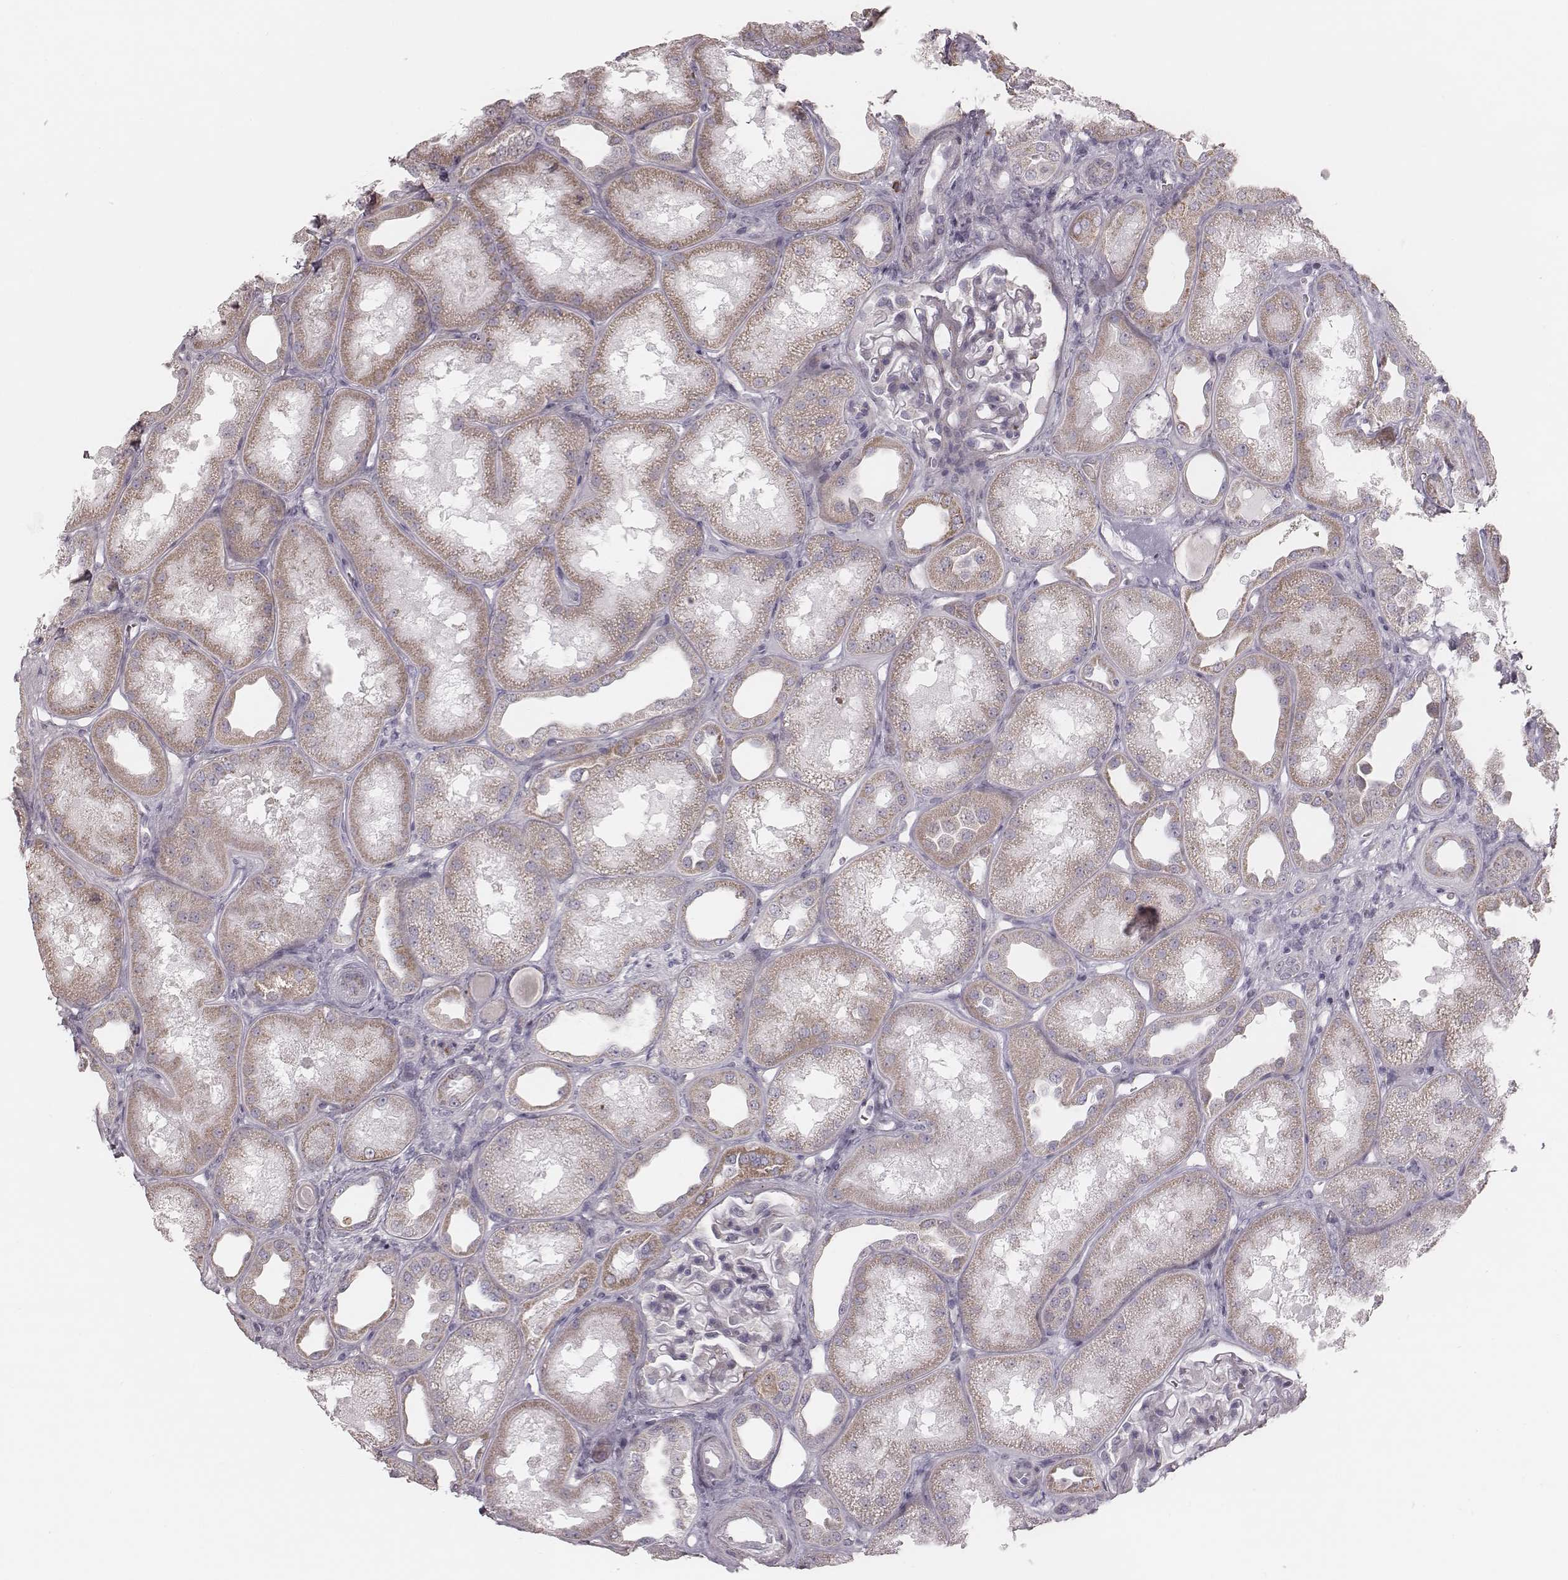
{"staining": {"intensity": "negative", "quantity": "none", "location": "none"}, "tissue": "kidney", "cell_type": "Cells in glomeruli", "image_type": "normal", "snomed": [{"axis": "morphology", "description": "Normal tissue, NOS"}, {"axis": "topography", "description": "Kidney"}], "caption": "Immunohistochemistry (IHC) micrograph of unremarkable kidney: human kidney stained with DAB (3,3'-diaminobenzidine) displays no significant protein expression in cells in glomeruli. Nuclei are stained in blue.", "gene": "KIF5C", "patient": {"sex": "male", "age": 61}}